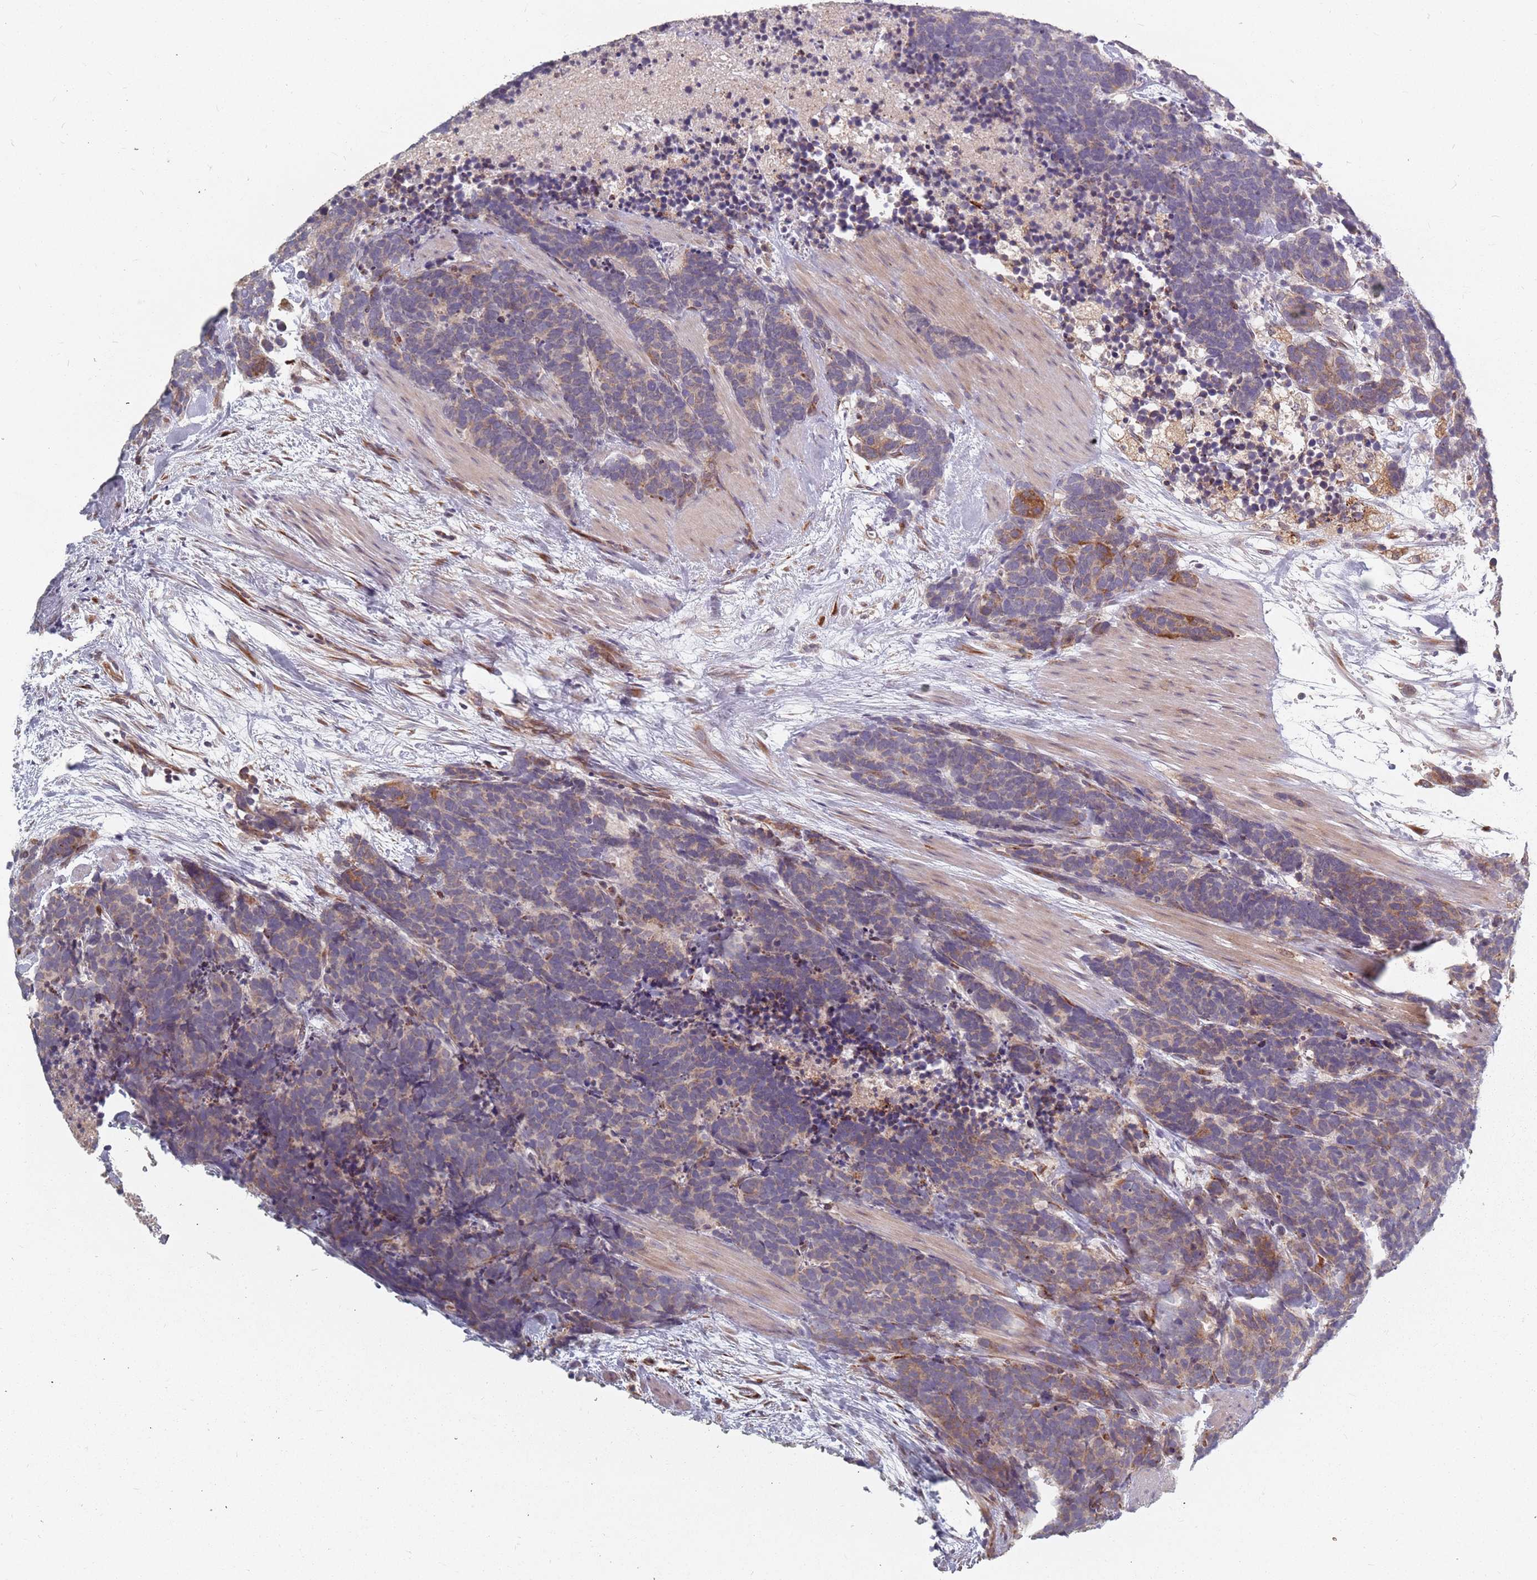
{"staining": {"intensity": "weak", "quantity": "25%-75%", "location": "cytoplasmic/membranous"}, "tissue": "carcinoid", "cell_type": "Tumor cells", "image_type": "cancer", "snomed": [{"axis": "morphology", "description": "Carcinoma, NOS"}, {"axis": "morphology", "description": "Carcinoid, malignant, NOS"}, {"axis": "topography", "description": "Prostate"}], "caption": "Immunohistochemical staining of carcinoid displays low levels of weak cytoplasmic/membranous staining in approximately 25%-75% of tumor cells.", "gene": "ADAL", "patient": {"sex": "male", "age": 57}}